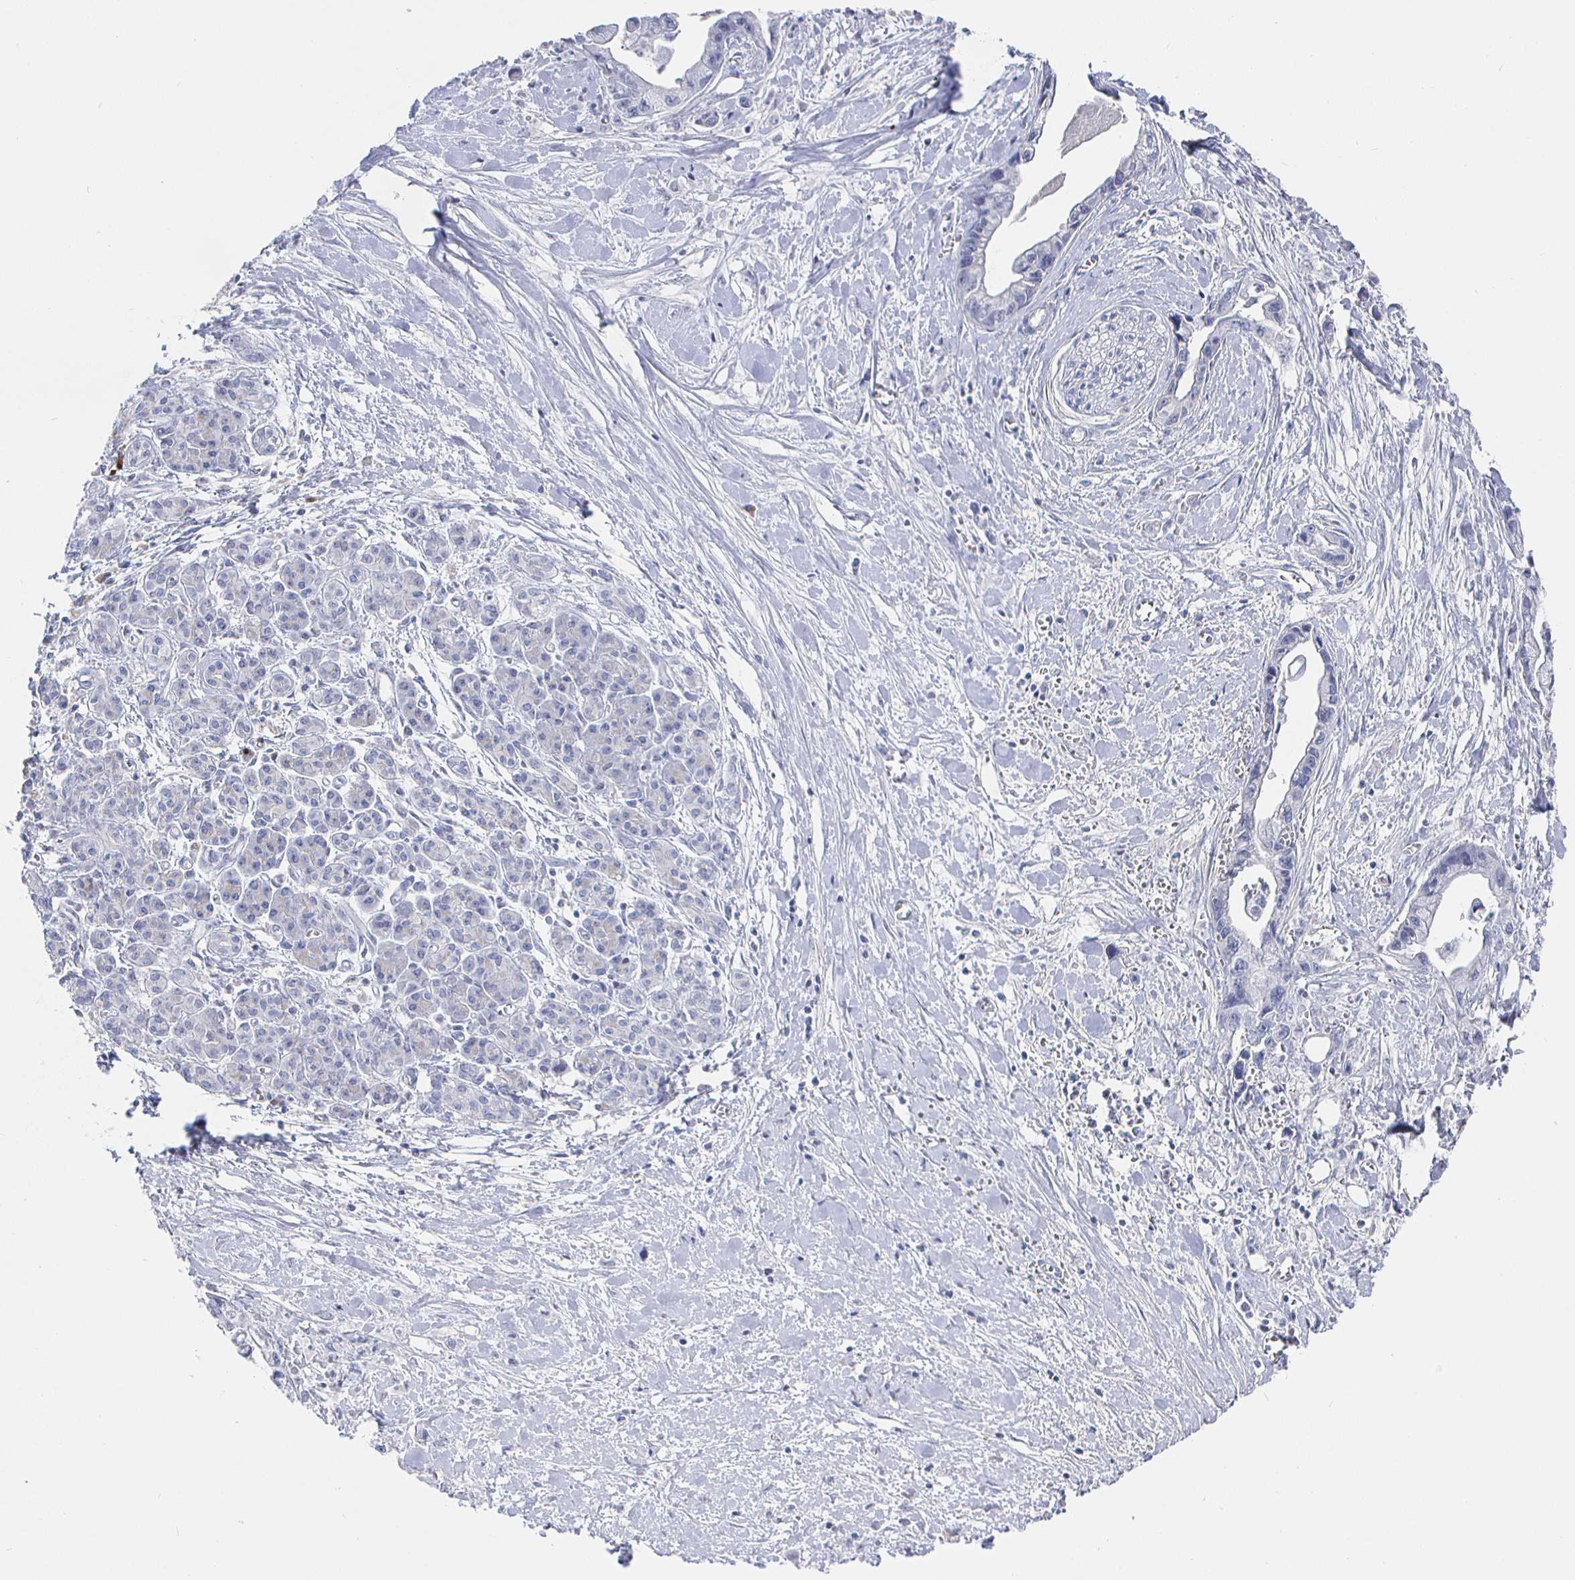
{"staining": {"intensity": "negative", "quantity": "none", "location": "none"}, "tissue": "pancreatic cancer", "cell_type": "Tumor cells", "image_type": "cancer", "snomed": [{"axis": "morphology", "description": "Adenocarcinoma, NOS"}, {"axis": "topography", "description": "Pancreas"}], "caption": "High magnification brightfield microscopy of adenocarcinoma (pancreatic) stained with DAB (3,3'-diaminobenzidine) (brown) and counterstained with hematoxylin (blue): tumor cells show no significant staining.", "gene": "LRRC23", "patient": {"sex": "male", "age": 61}}